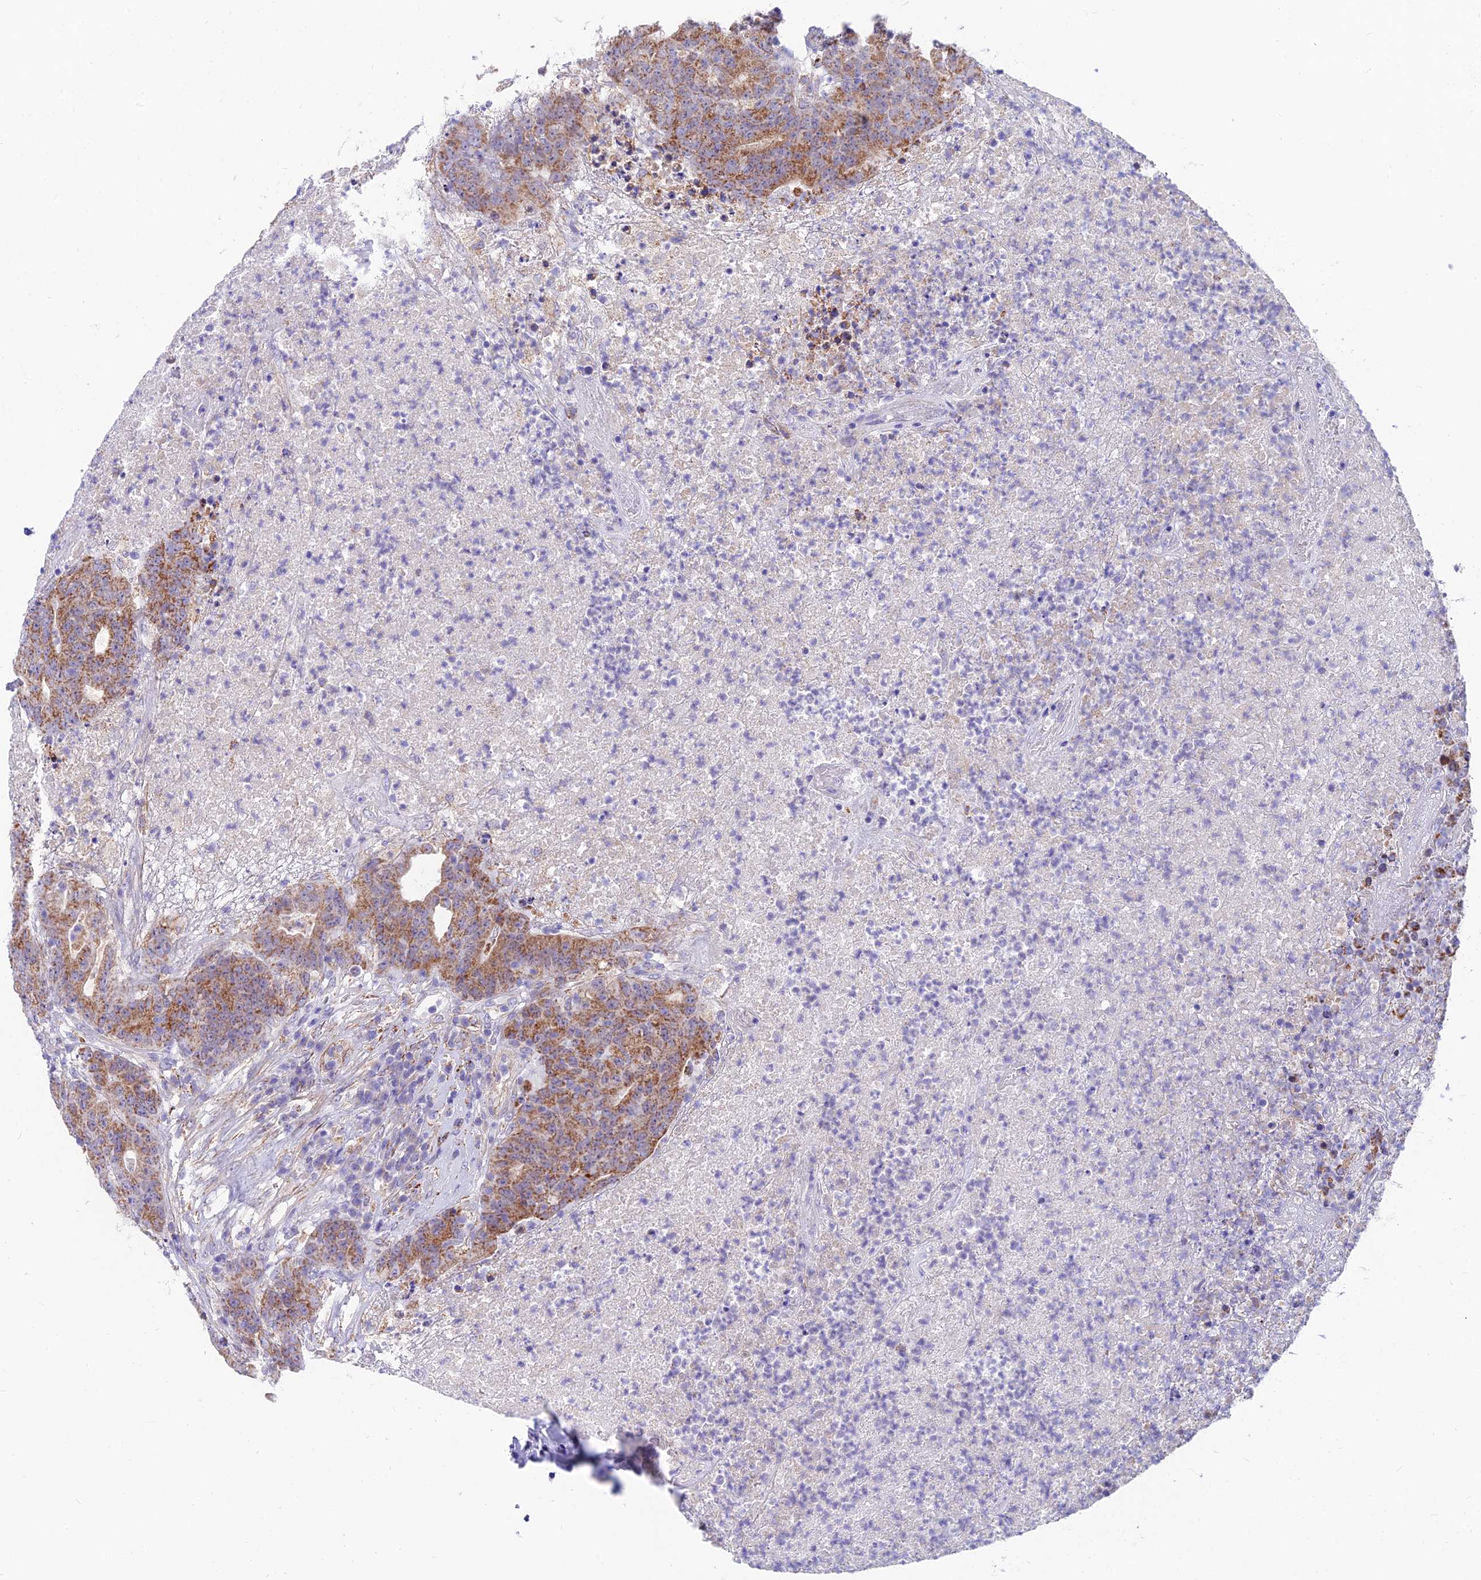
{"staining": {"intensity": "moderate", "quantity": ">75%", "location": "cytoplasmic/membranous"}, "tissue": "colorectal cancer", "cell_type": "Tumor cells", "image_type": "cancer", "snomed": [{"axis": "morphology", "description": "Adenocarcinoma, NOS"}, {"axis": "topography", "description": "Colon"}], "caption": "This photomicrograph exhibits IHC staining of human colorectal adenocarcinoma, with medium moderate cytoplasmic/membranous staining in about >75% of tumor cells.", "gene": "TIGD6", "patient": {"sex": "female", "age": 75}}